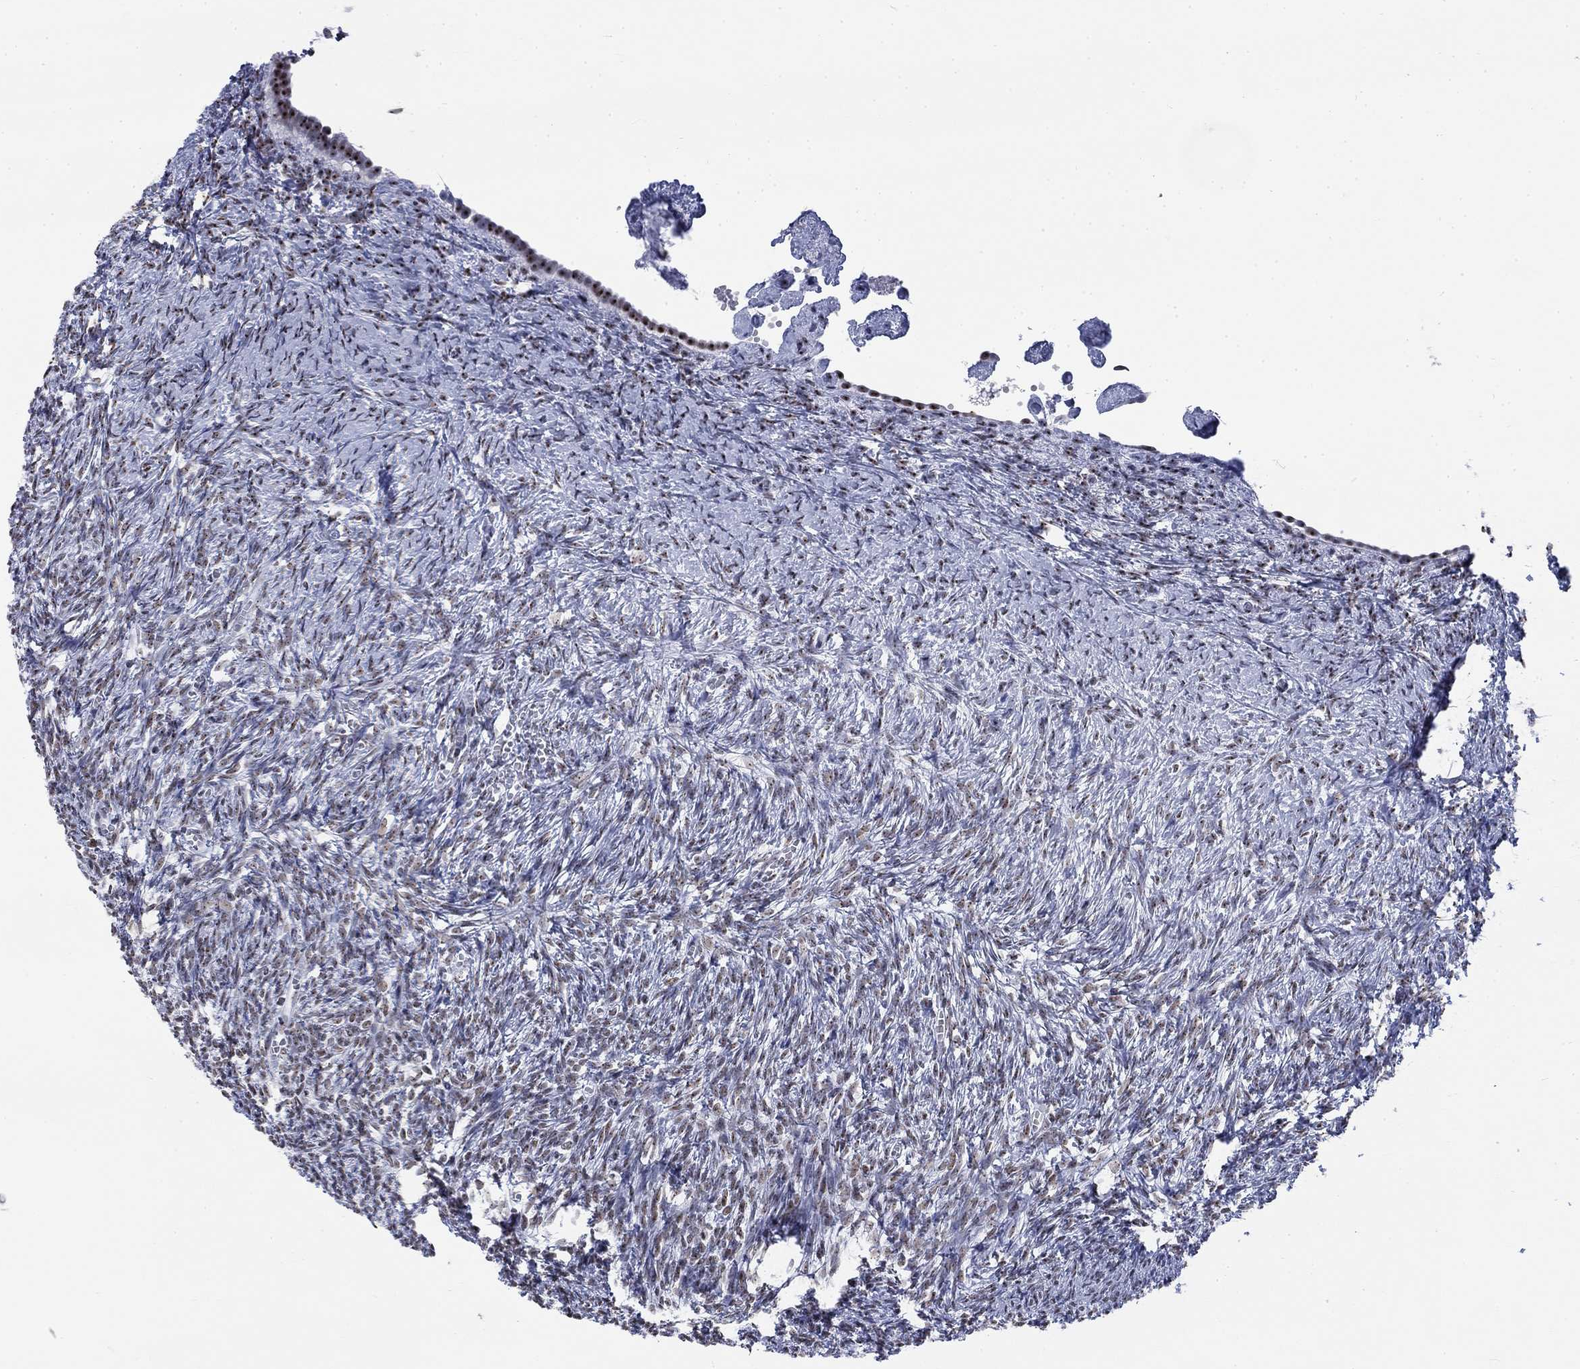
{"staining": {"intensity": "negative", "quantity": "none", "location": "none"}, "tissue": "ovary", "cell_type": "Ovarian stroma cells", "image_type": "normal", "snomed": [{"axis": "morphology", "description": "Normal tissue, NOS"}, {"axis": "topography", "description": "Ovary"}], "caption": "This is a micrograph of immunohistochemistry (IHC) staining of benign ovary, which shows no expression in ovarian stroma cells.", "gene": "CSRNP3", "patient": {"sex": "female", "age": 43}}